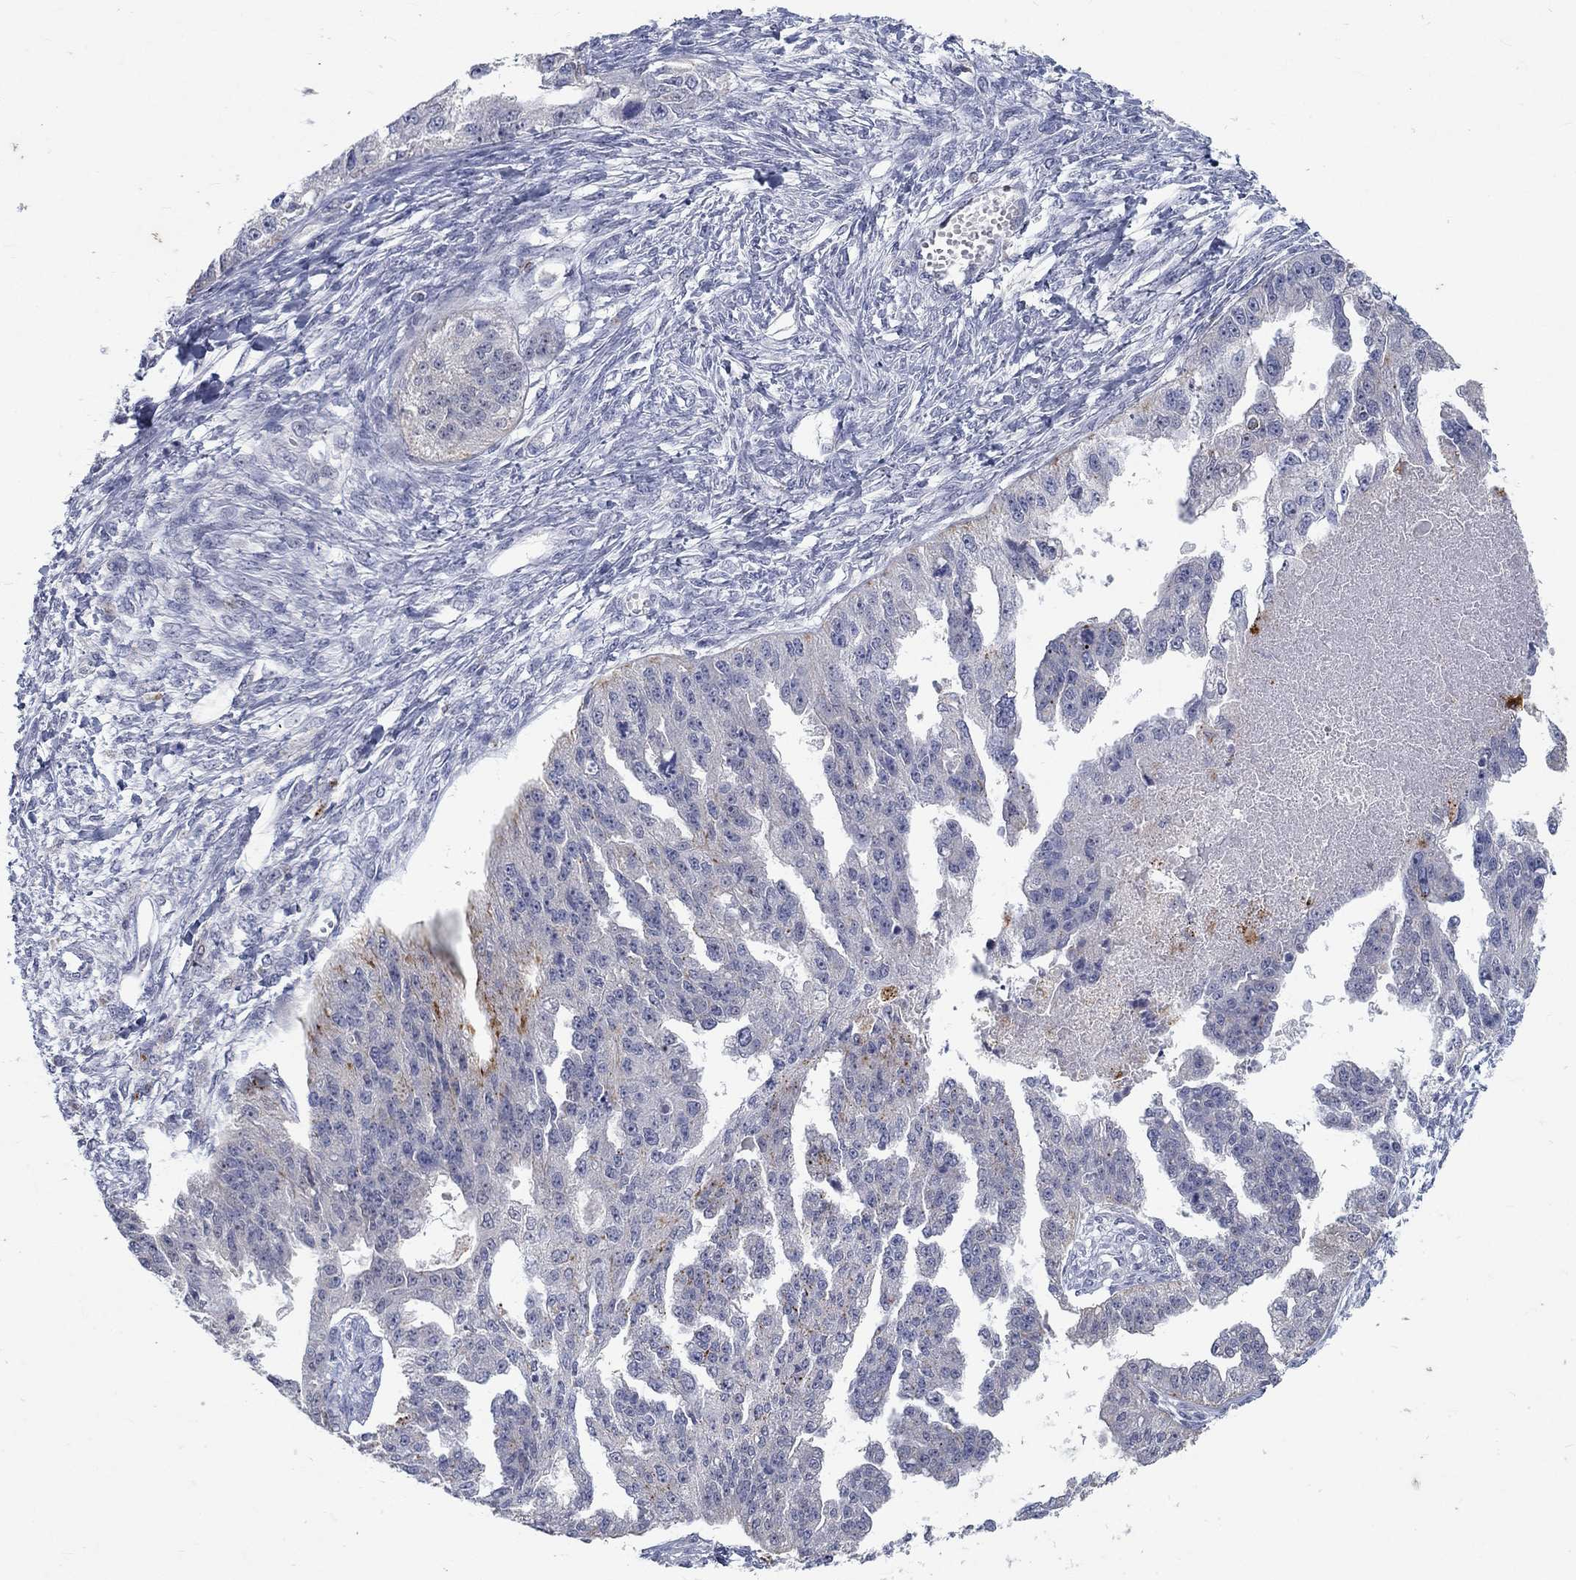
{"staining": {"intensity": "strong", "quantity": "<25%", "location": "cytoplasmic/membranous"}, "tissue": "ovarian cancer", "cell_type": "Tumor cells", "image_type": "cancer", "snomed": [{"axis": "morphology", "description": "Cystadenocarcinoma, serous, NOS"}, {"axis": "topography", "description": "Ovary"}], "caption": "Immunohistochemical staining of human ovarian serous cystadenocarcinoma demonstrates strong cytoplasmic/membranous protein staining in approximately <25% of tumor cells. Using DAB (3,3'-diaminobenzidine) (brown) and hematoxylin (blue) stains, captured at high magnification using brightfield microscopy.", "gene": "MTSS2", "patient": {"sex": "female", "age": 58}}